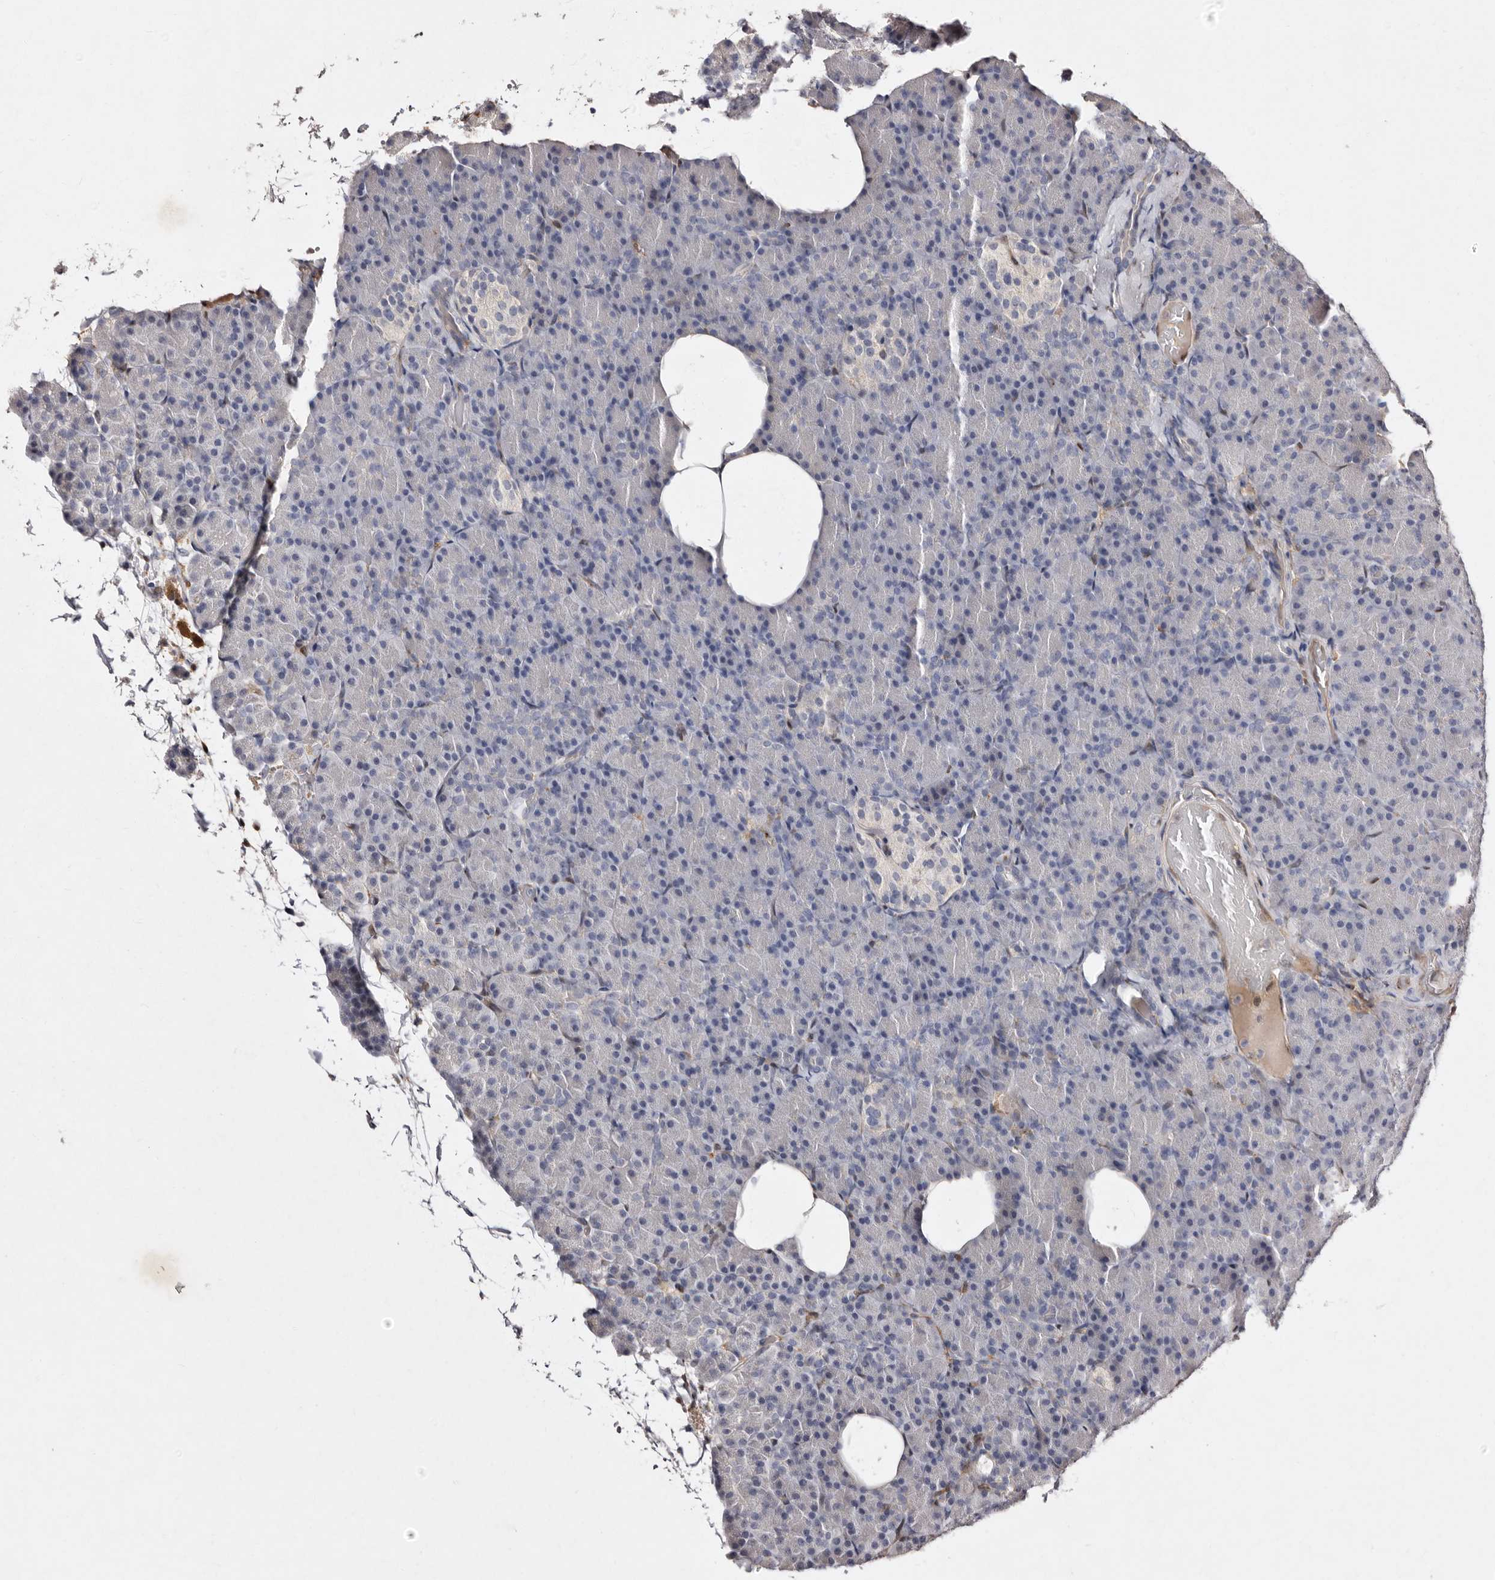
{"staining": {"intensity": "negative", "quantity": "none", "location": "none"}, "tissue": "pancreas", "cell_type": "Exocrine glandular cells", "image_type": "normal", "snomed": [{"axis": "morphology", "description": "Normal tissue, NOS"}, {"axis": "topography", "description": "Pancreas"}], "caption": "Immunohistochemical staining of benign pancreas displays no significant staining in exocrine glandular cells.", "gene": "GIMAP4", "patient": {"sex": "female", "age": 43}}